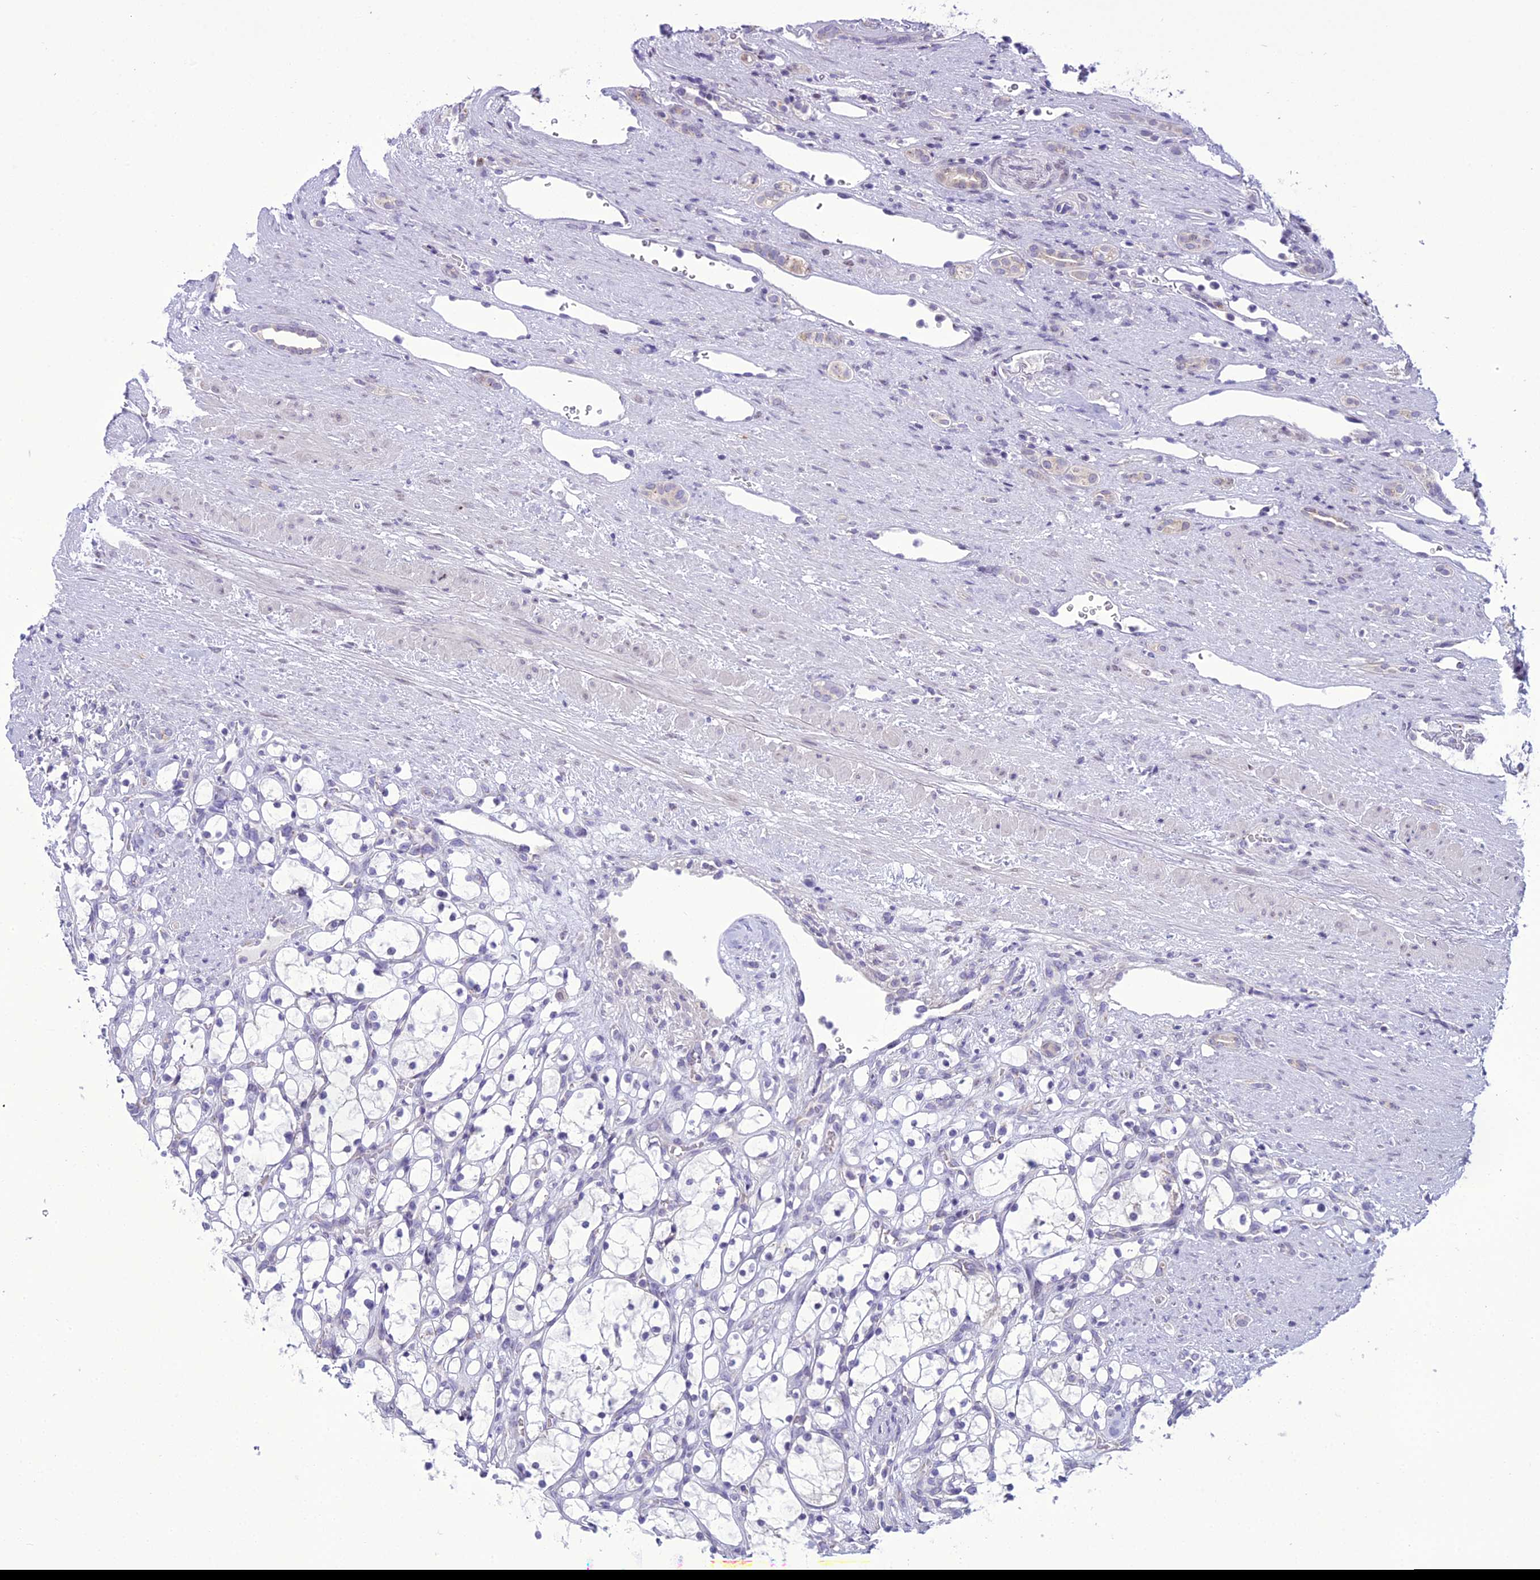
{"staining": {"intensity": "negative", "quantity": "none", "location": "none"}, "tissue": "renal cancer", "cell_type": "Tumor cells", "image_type": "cancer", "snomed": [{"axis": "morphology", "description": "Adenocarcinoma, NOS"}, {"axis": "topography", "description": "Kidney"}], "caption": "The immunohistochemistry (IHC) histopathology image has no significant staining in tumor cells of renal adenocarcinoma tissue.", "gene": "B9D2", "patient": {"sex": "female", "age": 69}}